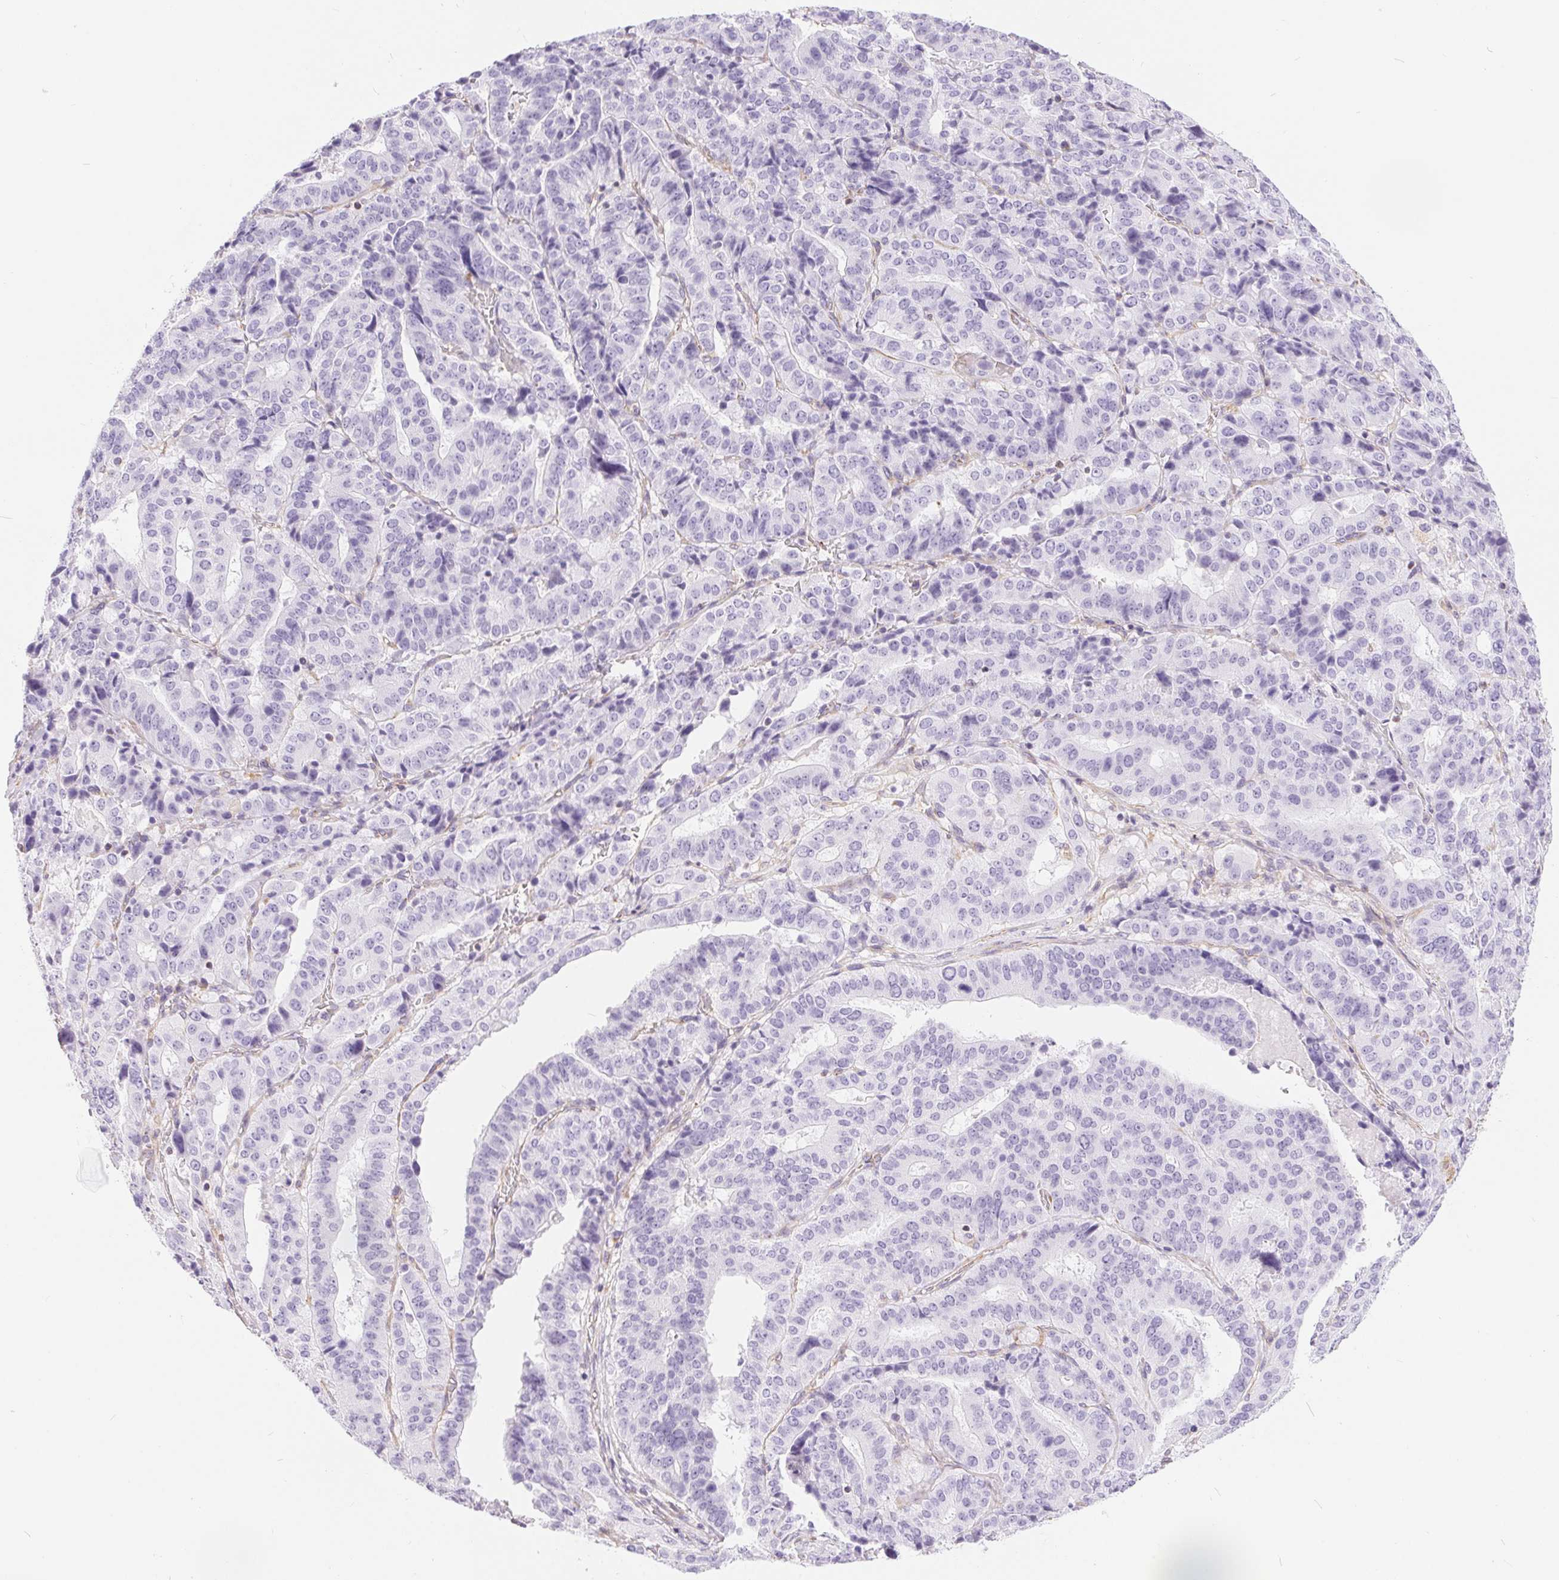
{"staining": {"intensity": "negative", "quantity": "none", "location": "none"}, "tissue": "stomach cancer", "cell_type": "Tumor cells", "image_type": "cancer", "snomed": [{"axis": "morphology", "description": "Adenocarcinoma, NOS"}, {"axis": "topography", "description": "Stomach"}], "caption": "This is a micrograph of IHC staining of stomach adenocarcinoma, which shows no positivity in tumor cells. Brightfield microscopy of immunohistochemistry (IHC) stained with DAB (brown) and hematoxylin (blue), captured at high magnification.", "gene": "GFAP", "patient": {"sex": "male", "age": 48}}